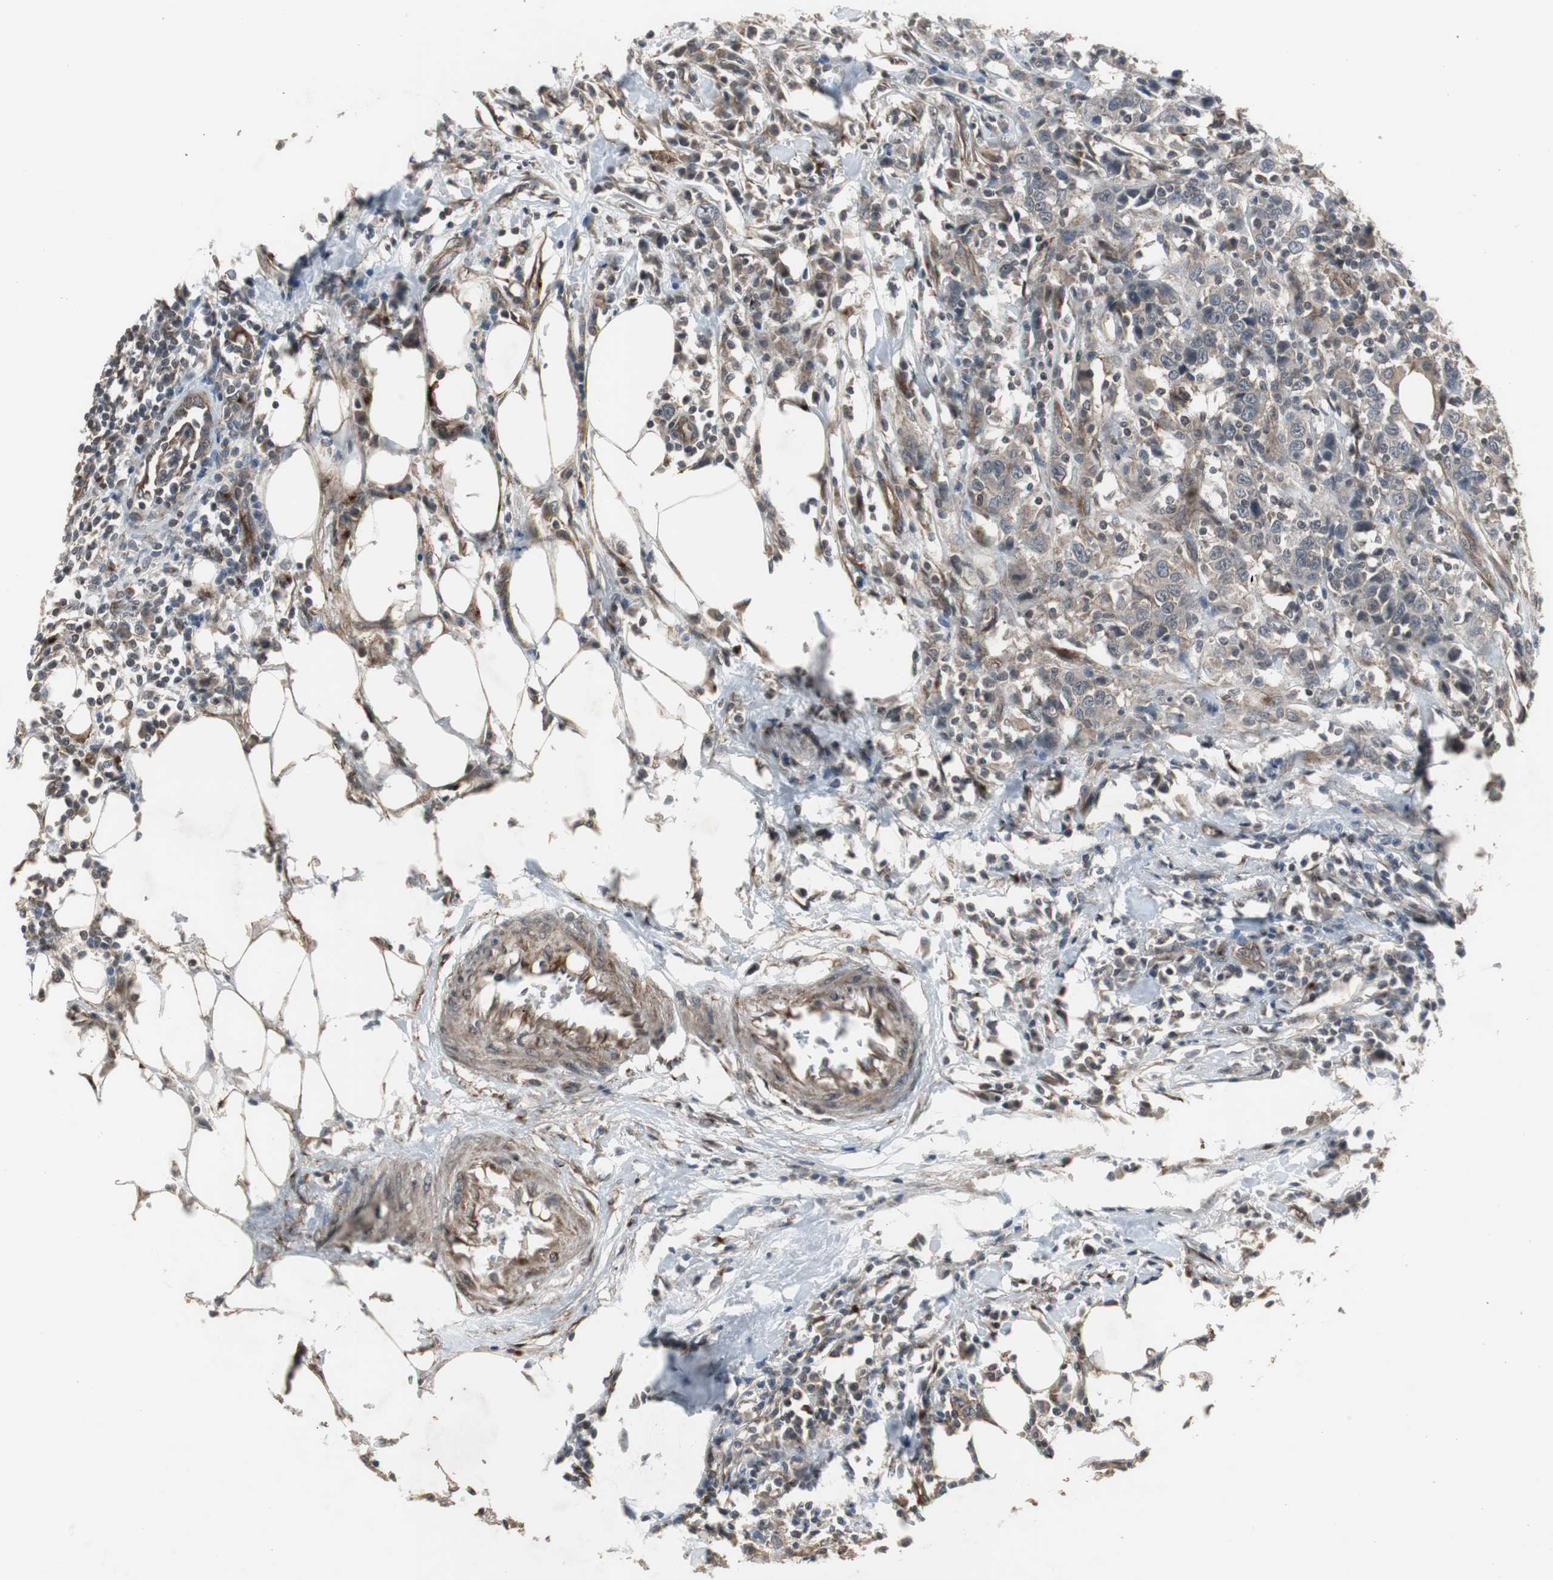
{"staining": {"intensity": "weak", "quantity": ">75%", "location": "cytoplasmic/membranous"}, "tissue": "urothelial cancer", "cell_type": "Tumor cells", "image_type": "cancer", "snomed": [{"axis": "morphology", "description": "Urothelial carcinoma, High grade"}, {"axis": "topography", "description": "Urinary bladder"}], "caption": "High-power microscopy captured an immunohistochemistry (IHC) image of urothelial carcinoma (high-grade), revealing weak cytoplasmic/membranous positivity in approximately >75% of tumor cells. The protein of interest is stained brown, and the nuclei are stained in blue (DAB (3,3'-diaminobenzidine) IHC with brightfield microscopy, high magnification).", "gene": "ATP2B2", "patient": {"sex": "male", "age": 61}}